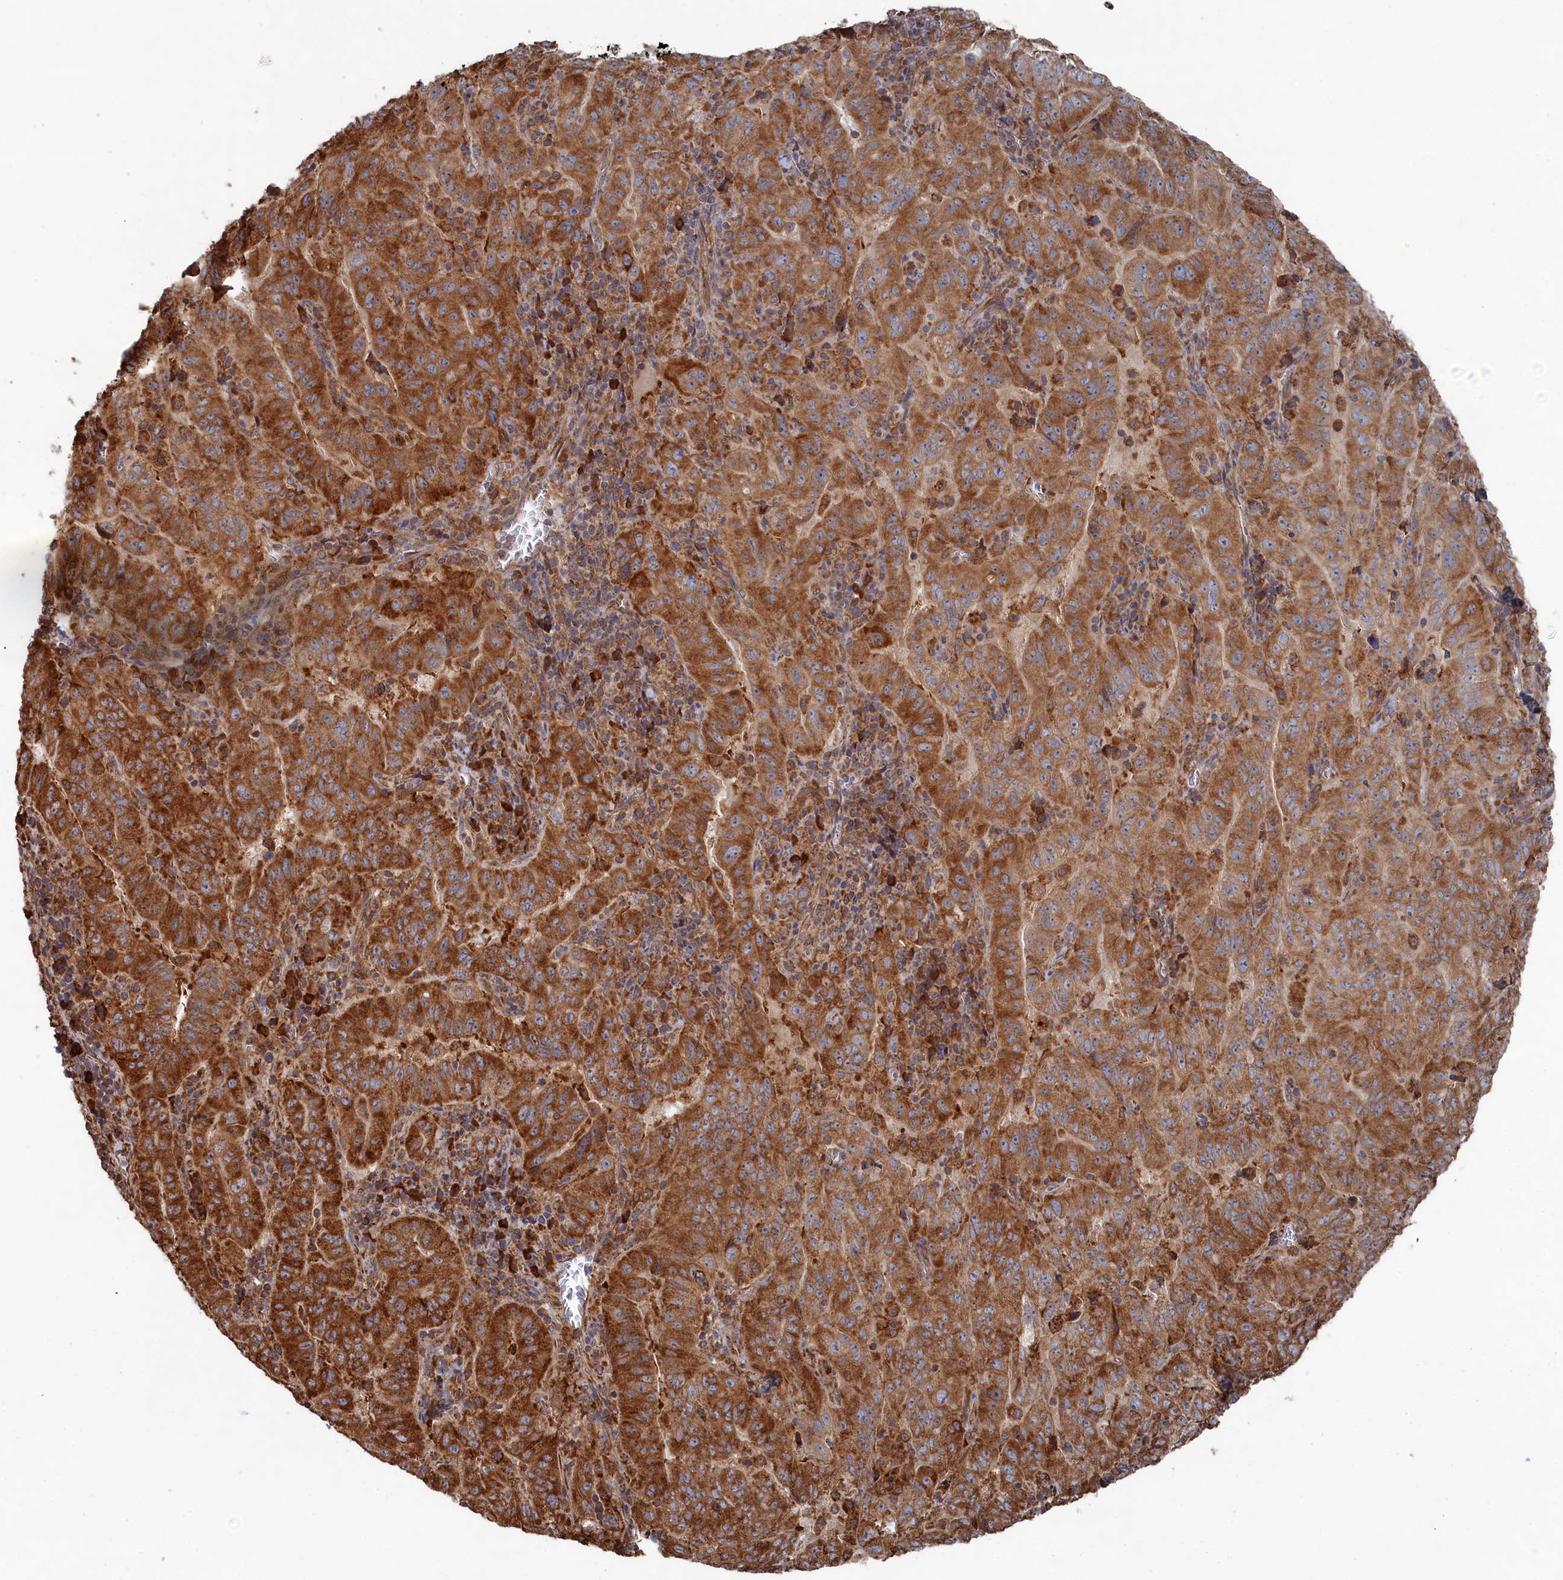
{"staining": {"intensity": "strong", "quantity": ">75%", "location": "cytoplasmic/membranous"}, "tissue": "pancreatic cancer", "cell_type": "Tumor cells", "image_type": "cancer", "snomed": [{"axis": "morphology", "description": "Adenocarcinoma, NOS"}, {"axis": "topography", "description": "Pancreas"}], "caption": "A histopathology image of human pancreatic cancer stained for a protein displays strong cytoplasmic/membranous brown staining in tumor cells.", "gene": "BPIFB6", "patient": {"sex": "male", "age": 63}}